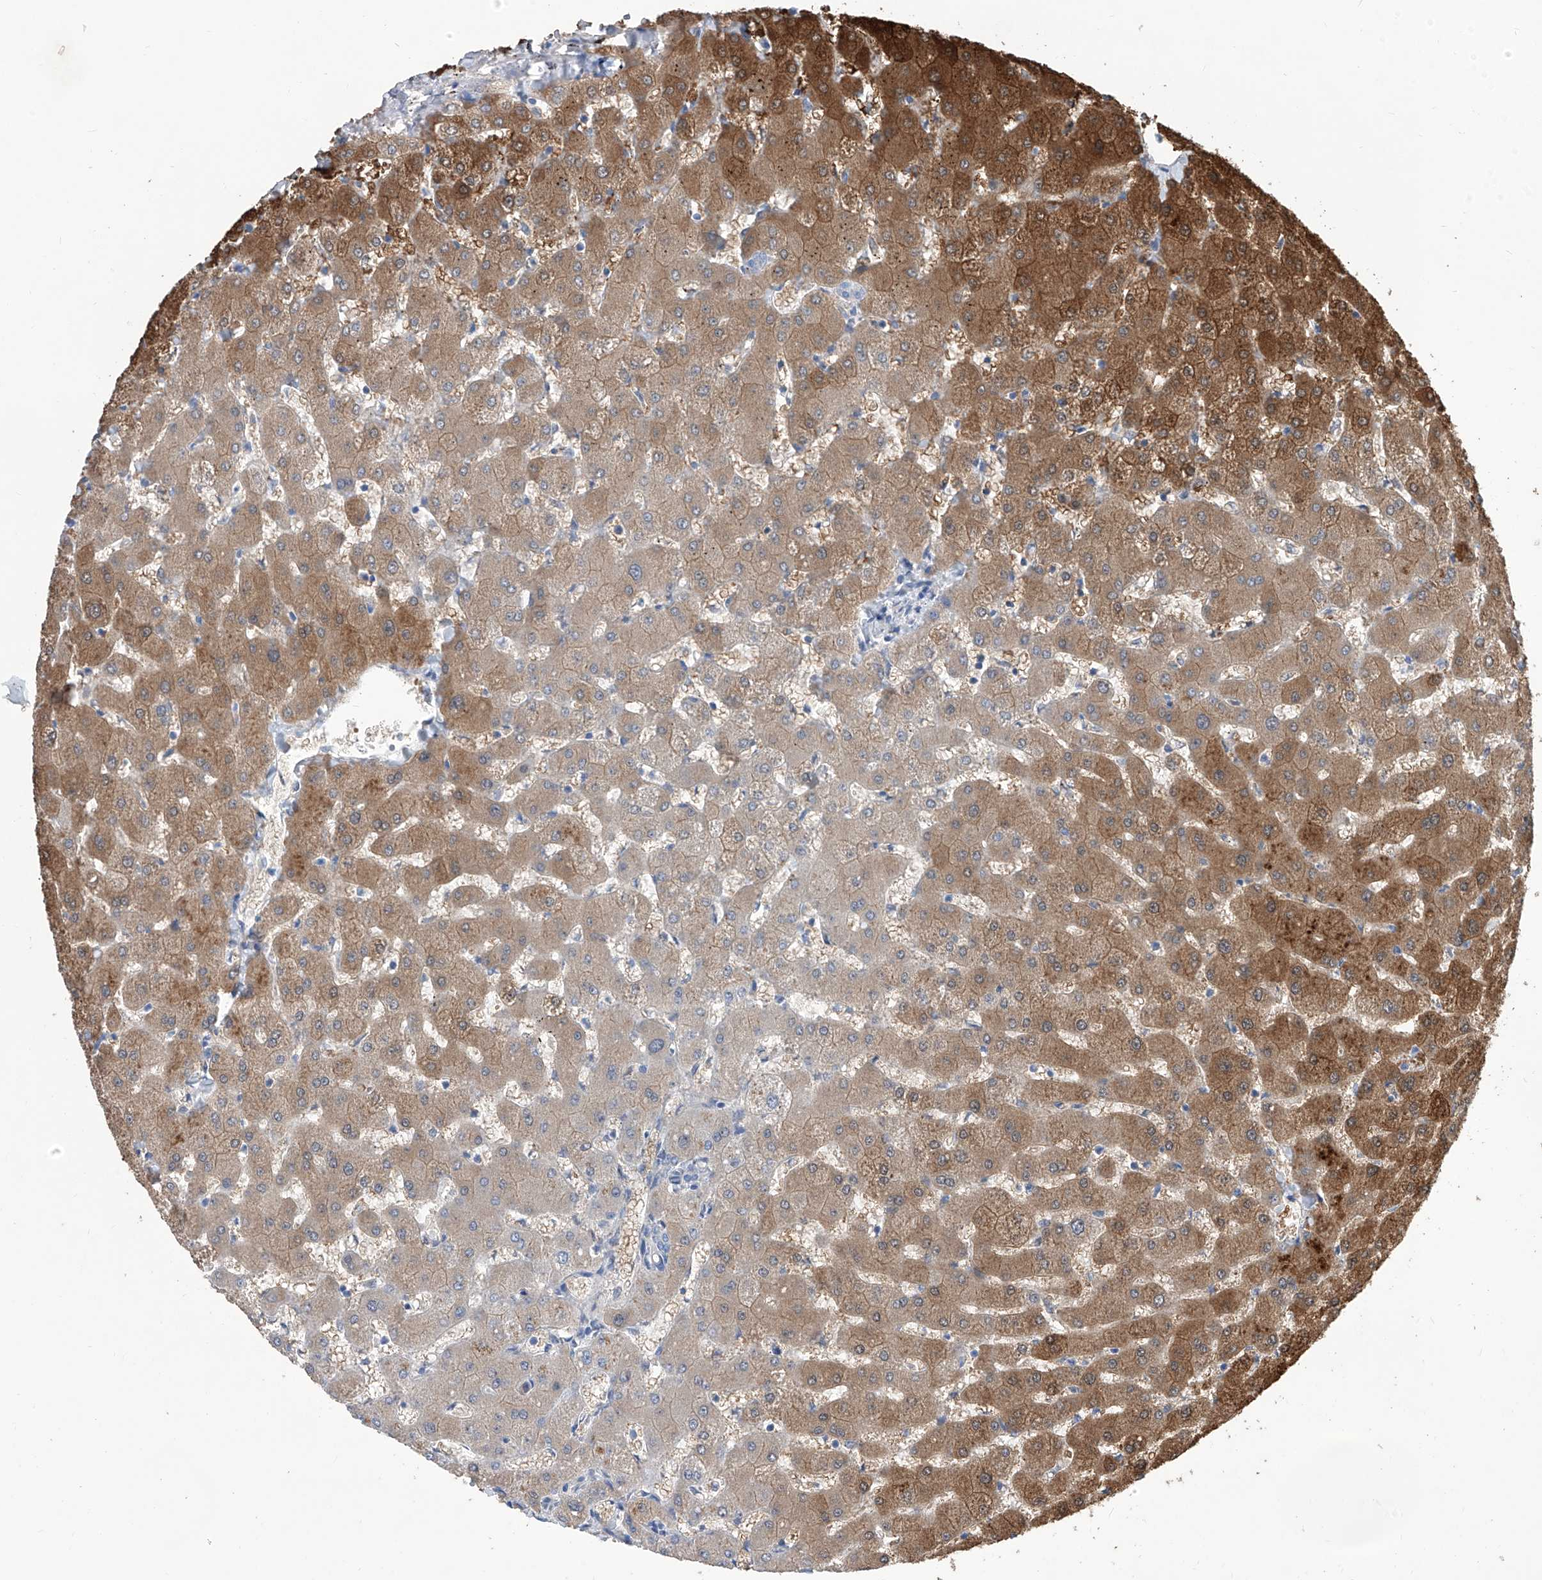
{"staining": {"intensity": "negative", "quantity": "none", "location": "none"}, "tissue": "liver", "cell_type": "Cholangiocytes", "image_type": "normal", "snomed": [{"axis": "morphology", "description": "Normal tissue, NOS"}, {"axis": "topography", "description": "Liver"}], "caption": "Histopathology image shows no significant protein staining in cholangiocytes of benign liver.", "gene": "TJAP1", "patient": {"sex": "female", "age": 63}}